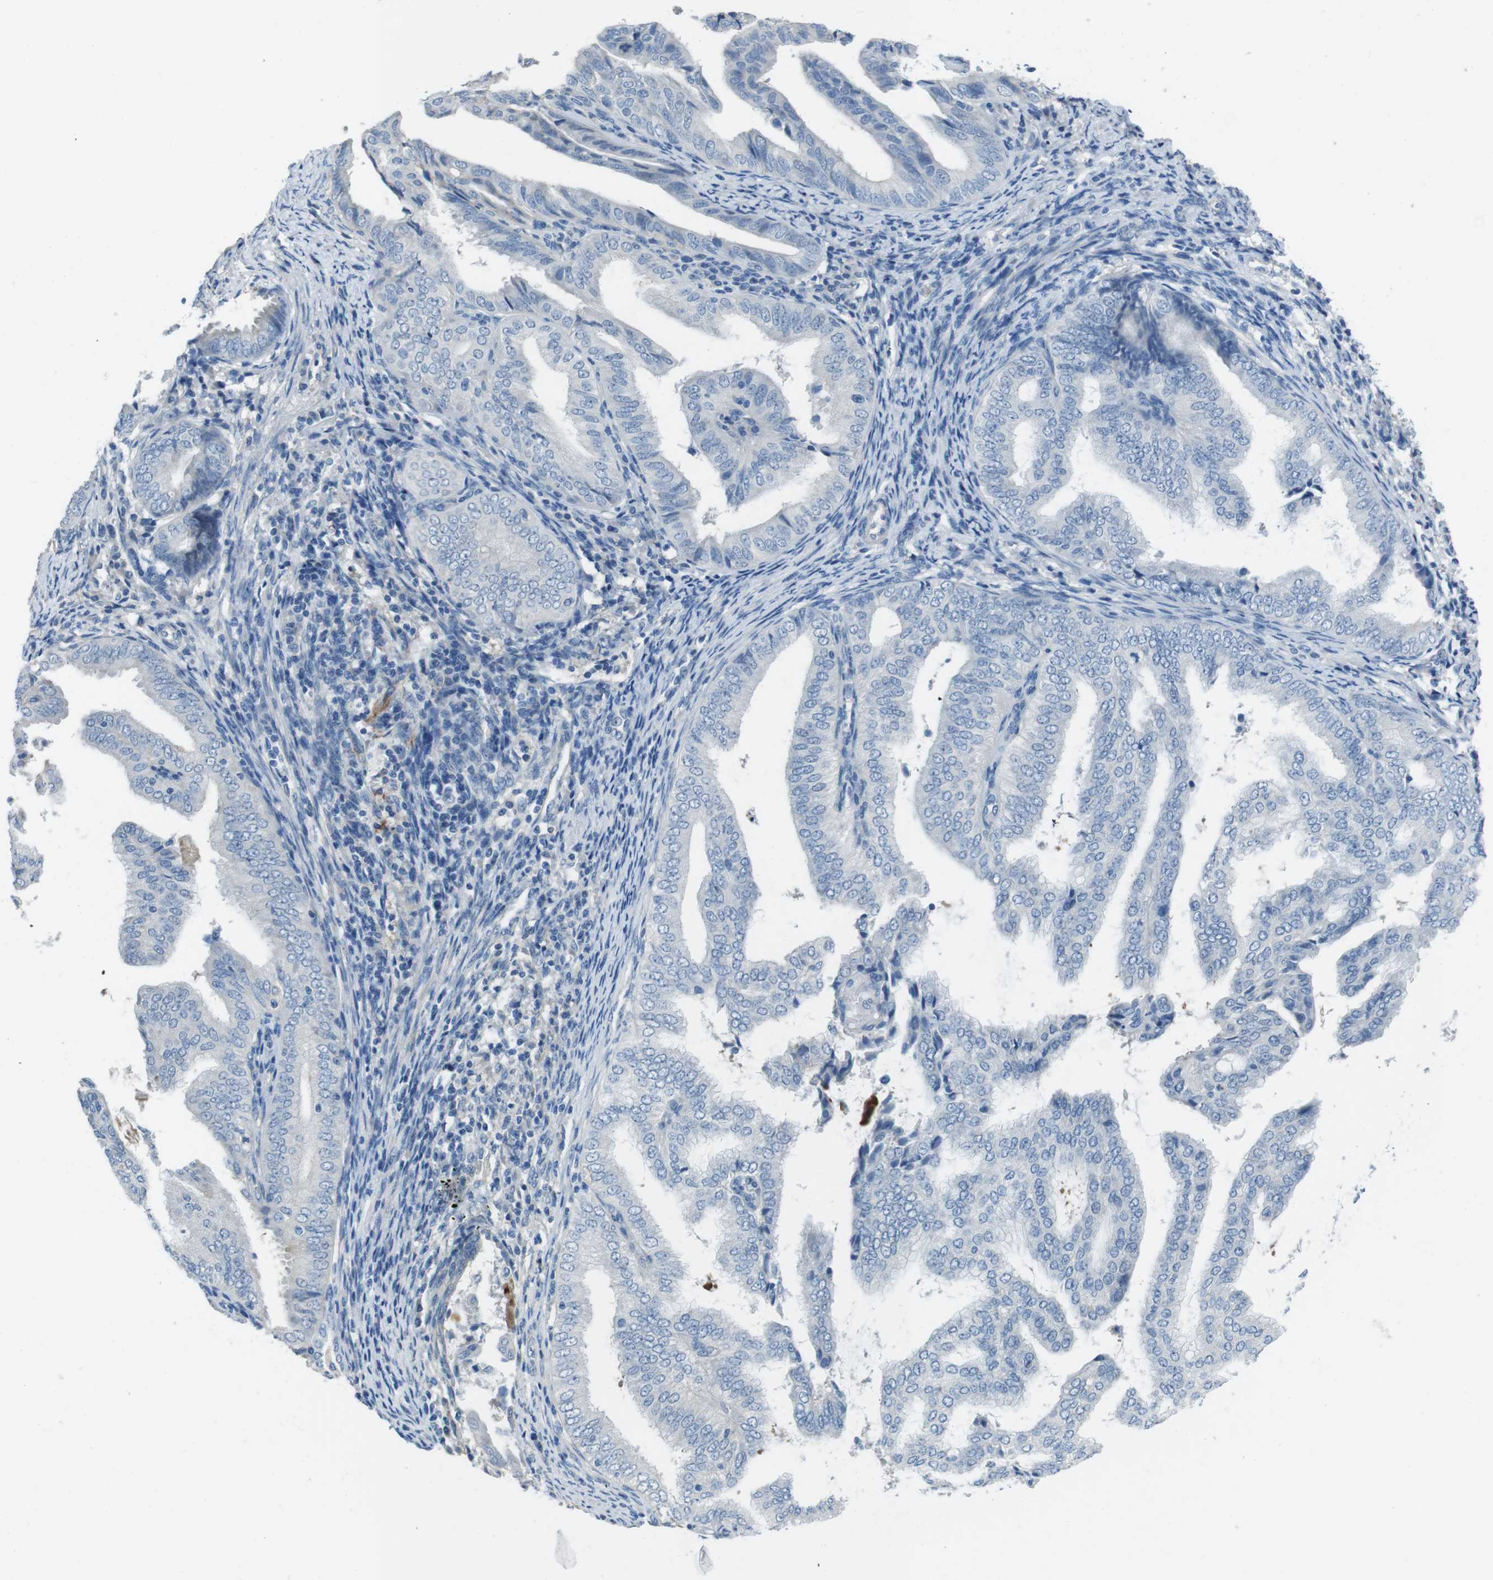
{"staining": {"intensity": "negative", "quantity": "none", "location": "none"}, "tissue": "endometrial cancer", "cell_type": "Tumor cells", "image_type": "cancer", "snomed": [{"axis": "morphology", "description": "Adenocarcinoma, NOS"}, {"axis": "topography", "description": "Endometrium"}], "caption": "A high-resolution histopathology image shows IHC staining of endometrial adenocarcinoma, which reveals no significant expression in tumor cells. (Immunohistochemistry (ihc), brightfield microscopy, high magnification).", "gene": "CYP2C8", "patient": {"sex": "female", "age": 58}}